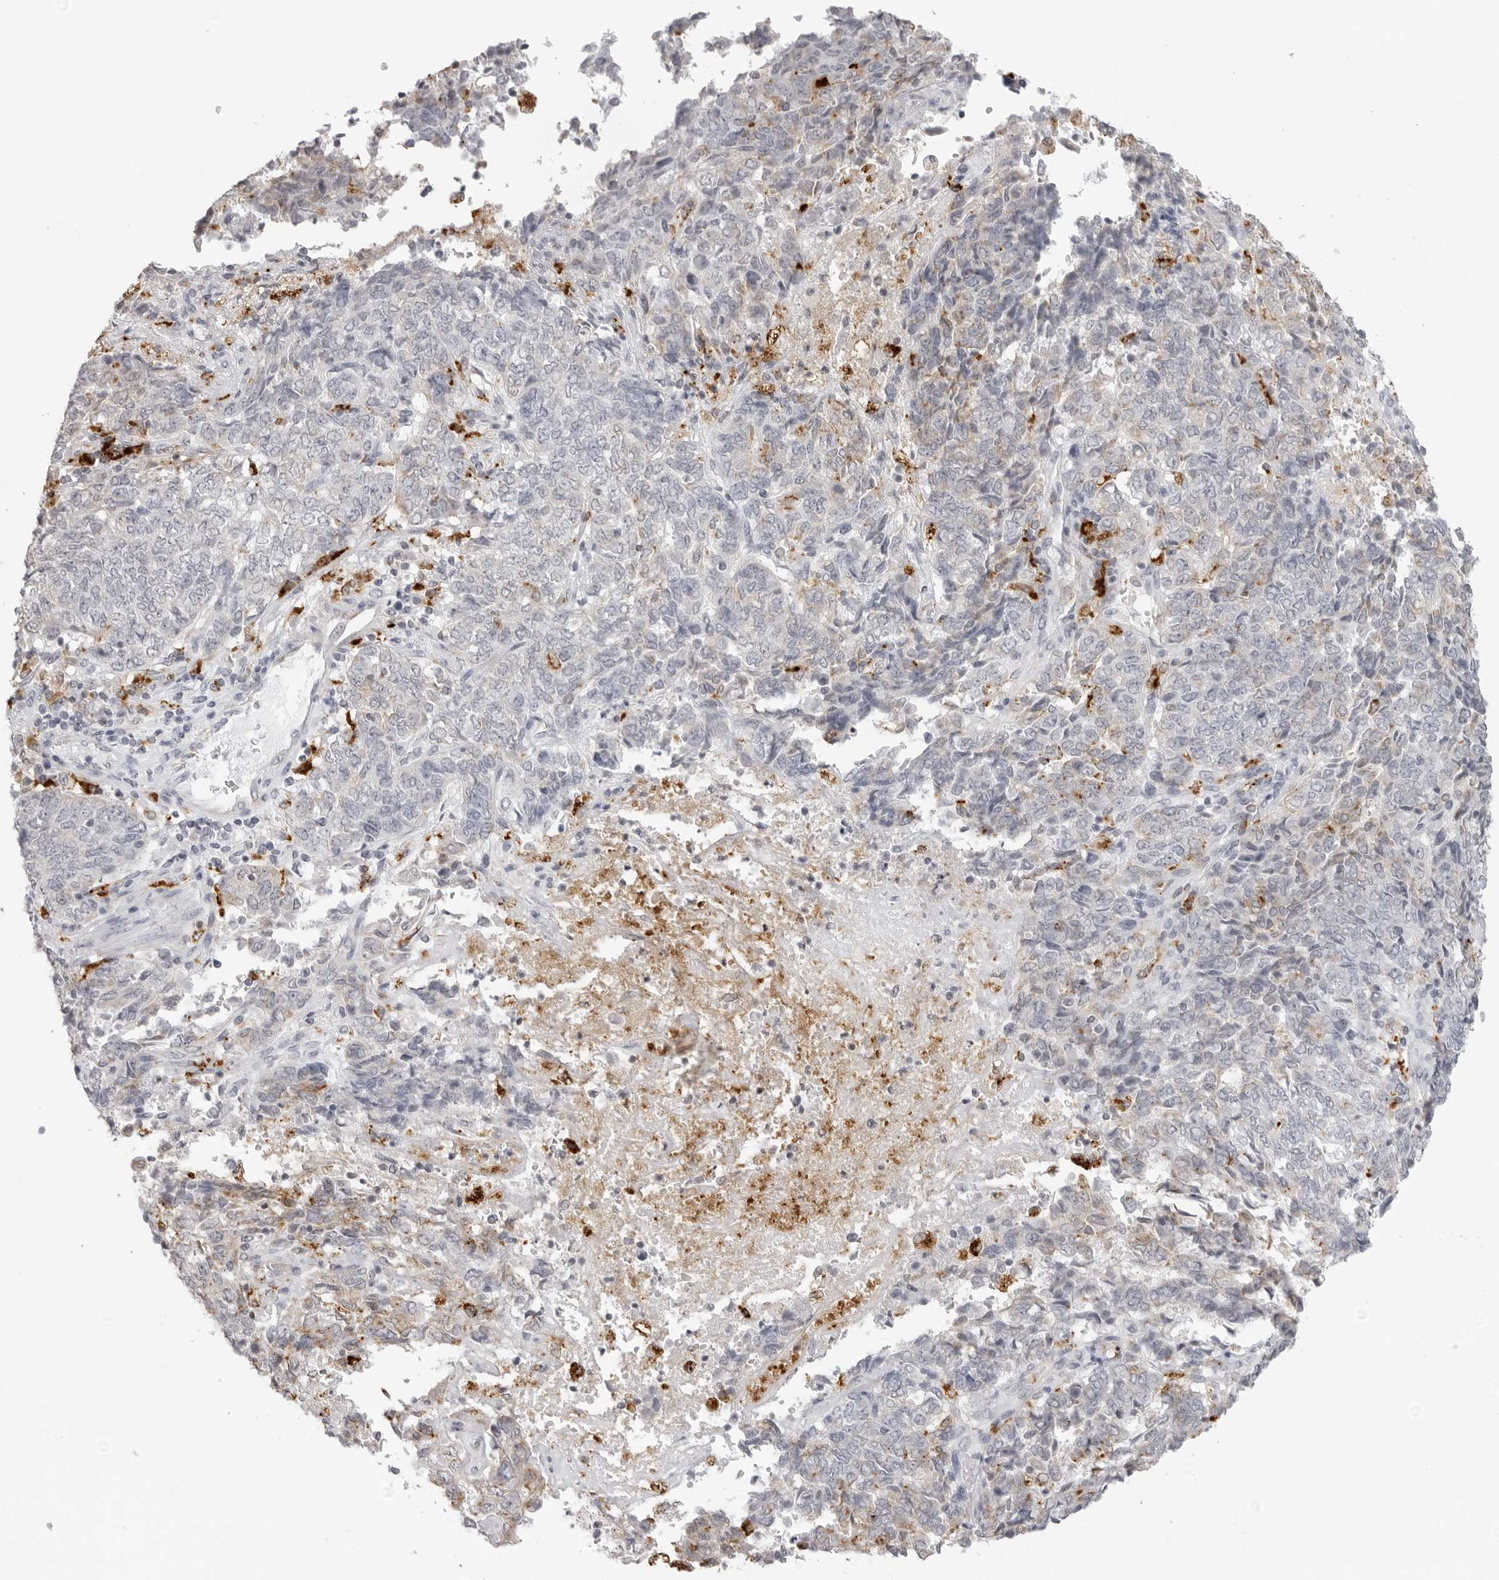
{"staining": {"intensity": "negative", "quantity": "none", "location": "none"}, "tissue": "endometrial cancer", "cell_type": "Tumor cells", "image_type": "cancer", "snomed": [{"axis": "morphology", "description": "Adenocarcinoma, NOS"}, {"axis": "topography", "description": "Endometrium"}], "caption": "The IHC photomicrograph has no significant expression in tumor cells of endometrial cancer tissue.", "gene": "IL25", "patient": {"sex": "female", "age": 80}}